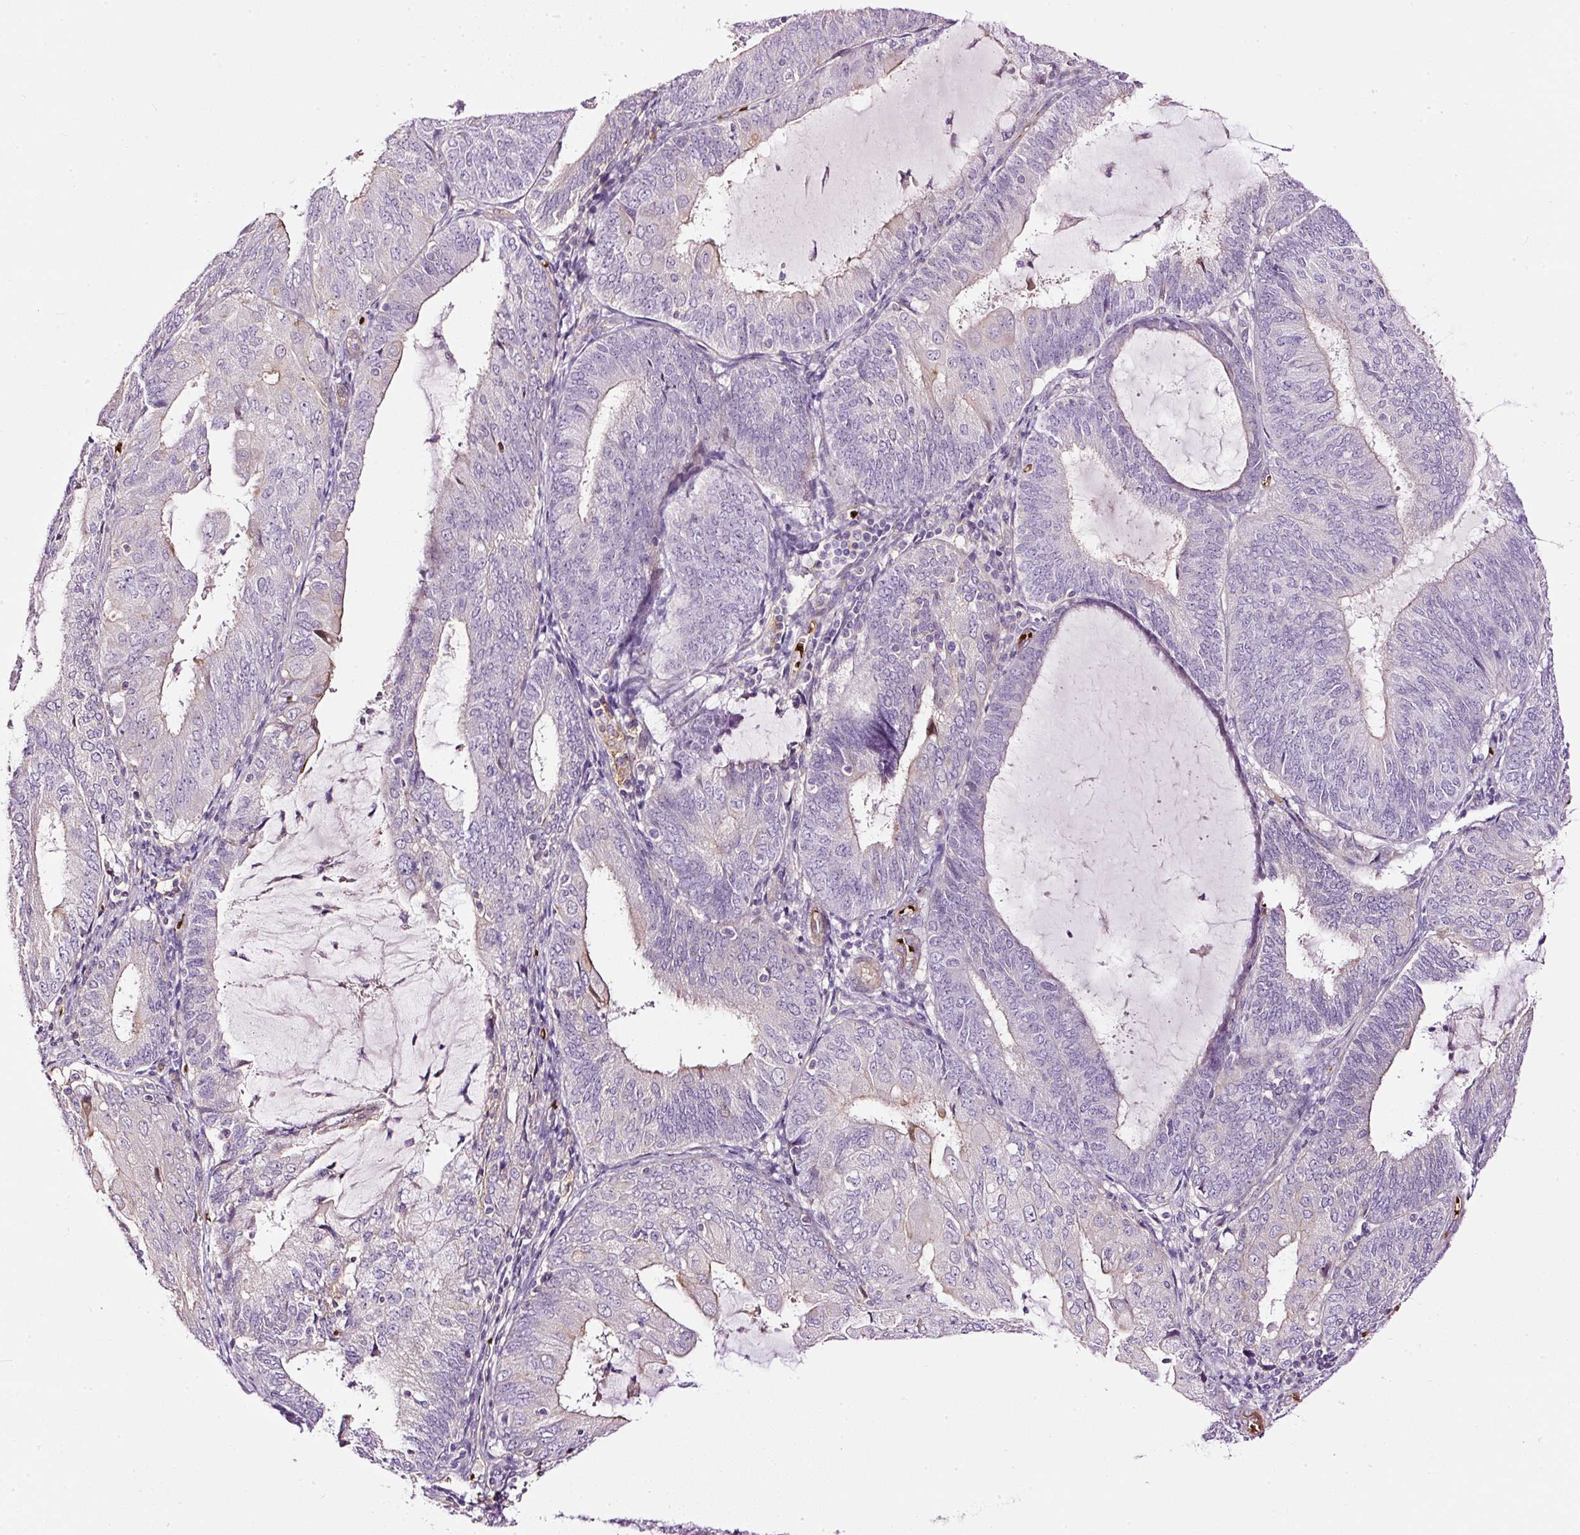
{"staining": {"intensity": "negative", "quantity": "none", "location": "none"}, "tissue": "endometrial cancer", "cell_type": "Tumor cells", "image_type": "cancer", "snomed": [{"axis": "morphology", "description": "Adenocarcinoma, NOS"}, {"axis": "topography", "description": "Endometrium"}], "caption": "Protein analysis of endometrial cancer exhibits no significant expression in tumor cells.", "gene": "USHBP1", "patient": {"sex": "female", "age": 81}}